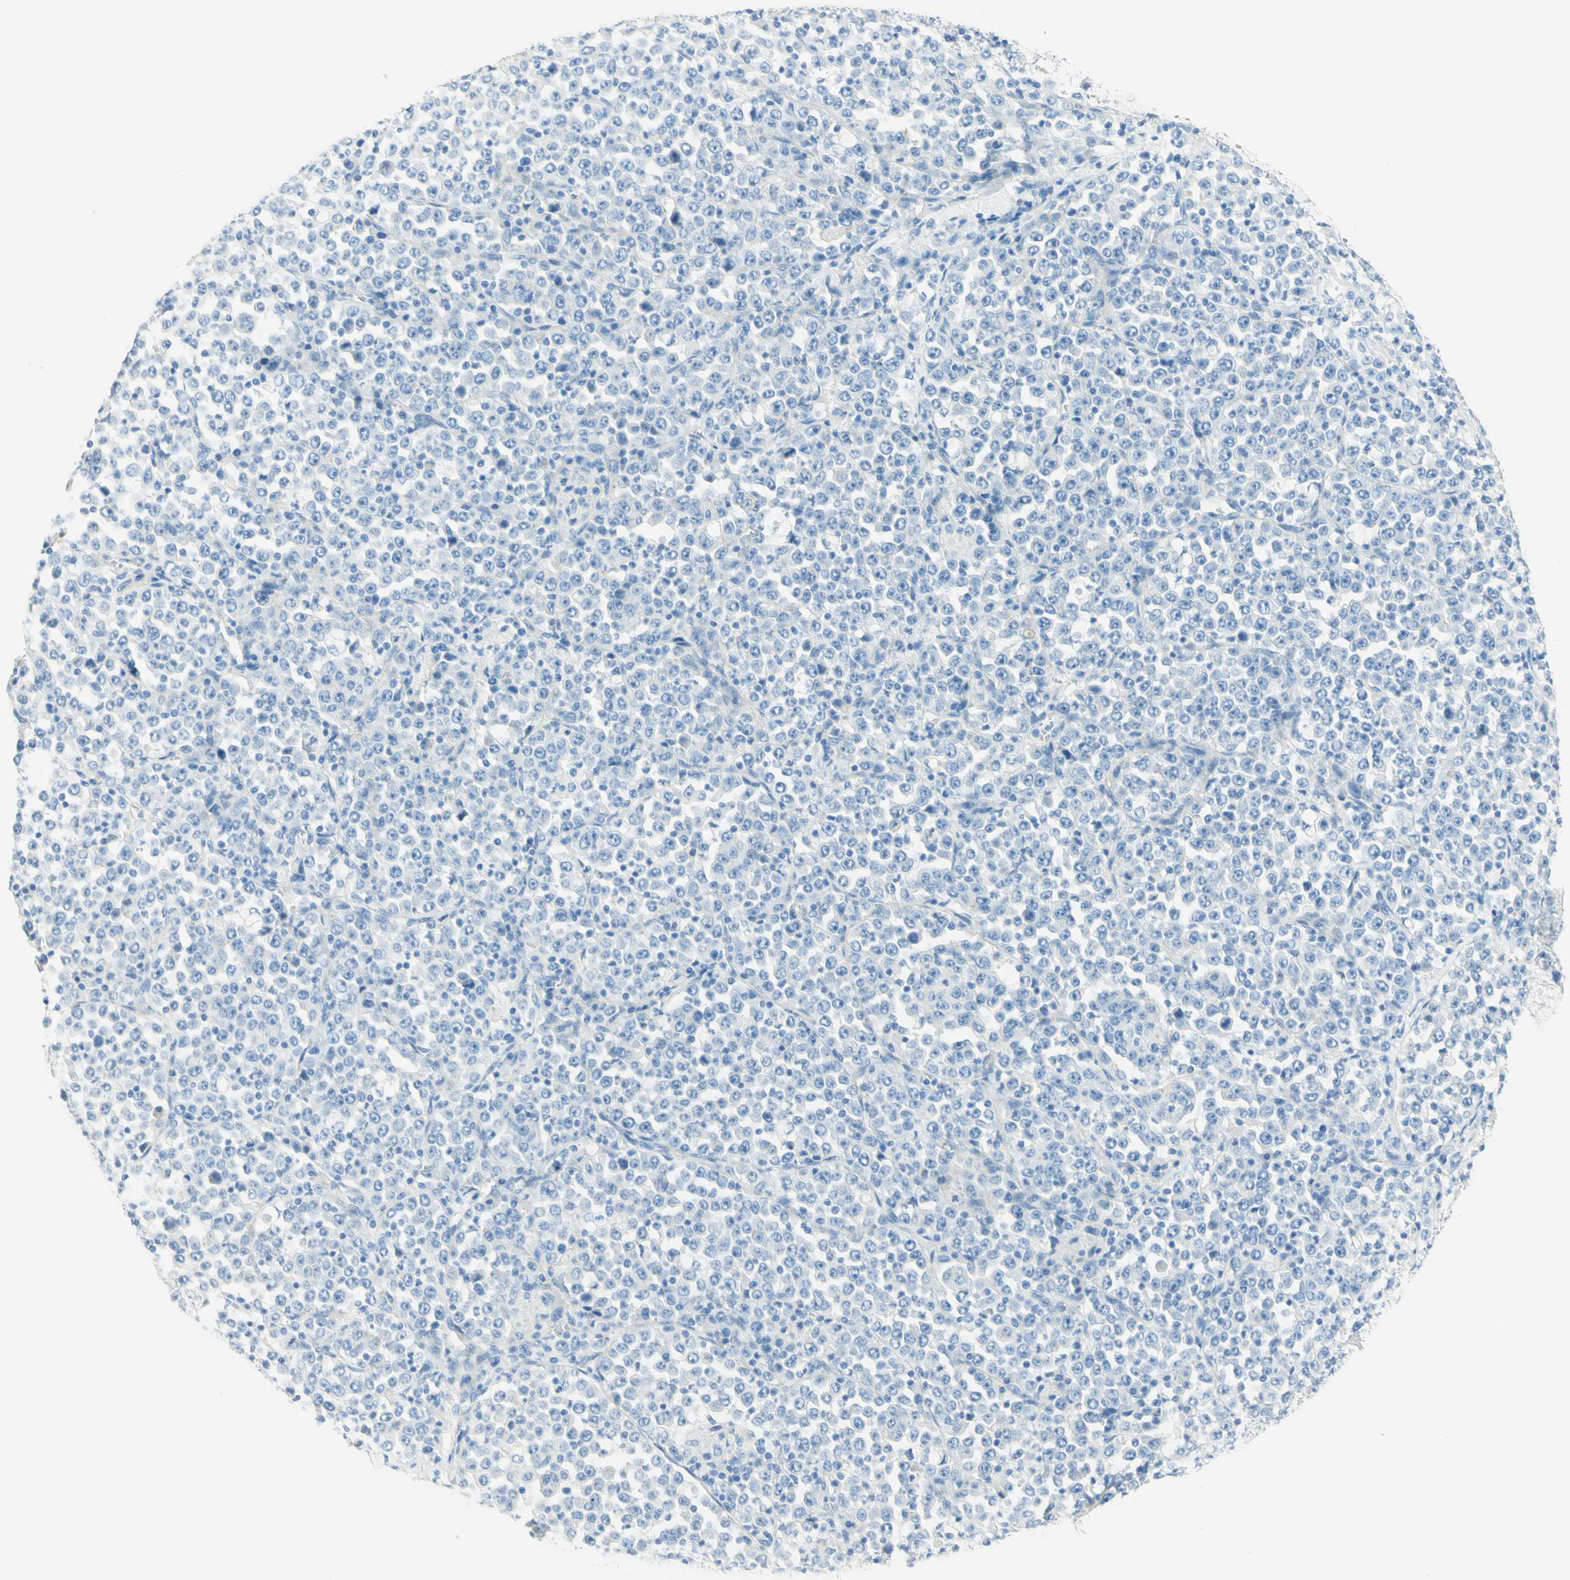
{"staining": {"intensity": "negative", "quantity": "none", "location": "none"}, "tissue": "stomach cancer", "cell_type": "Tumor cells", "image_type": "cancer", "snomed": [{"axis": "morphology", "description": "Normal tissue, NOS"}, {"axis": "morphology", "description": "Adenocarcinoma, NOS"}, {"axis": "topography", "description": "Stomach, upper"}, {"axis": "topography", "description": "Stomach"}], "caption": "Immunohistochemical staining of human stomach cancer (adenocarcinoma) exhibits no significant positivity in tumor cells.", "gene": "TMEM132D", "patient": {"sex": "male", "age": 59}}